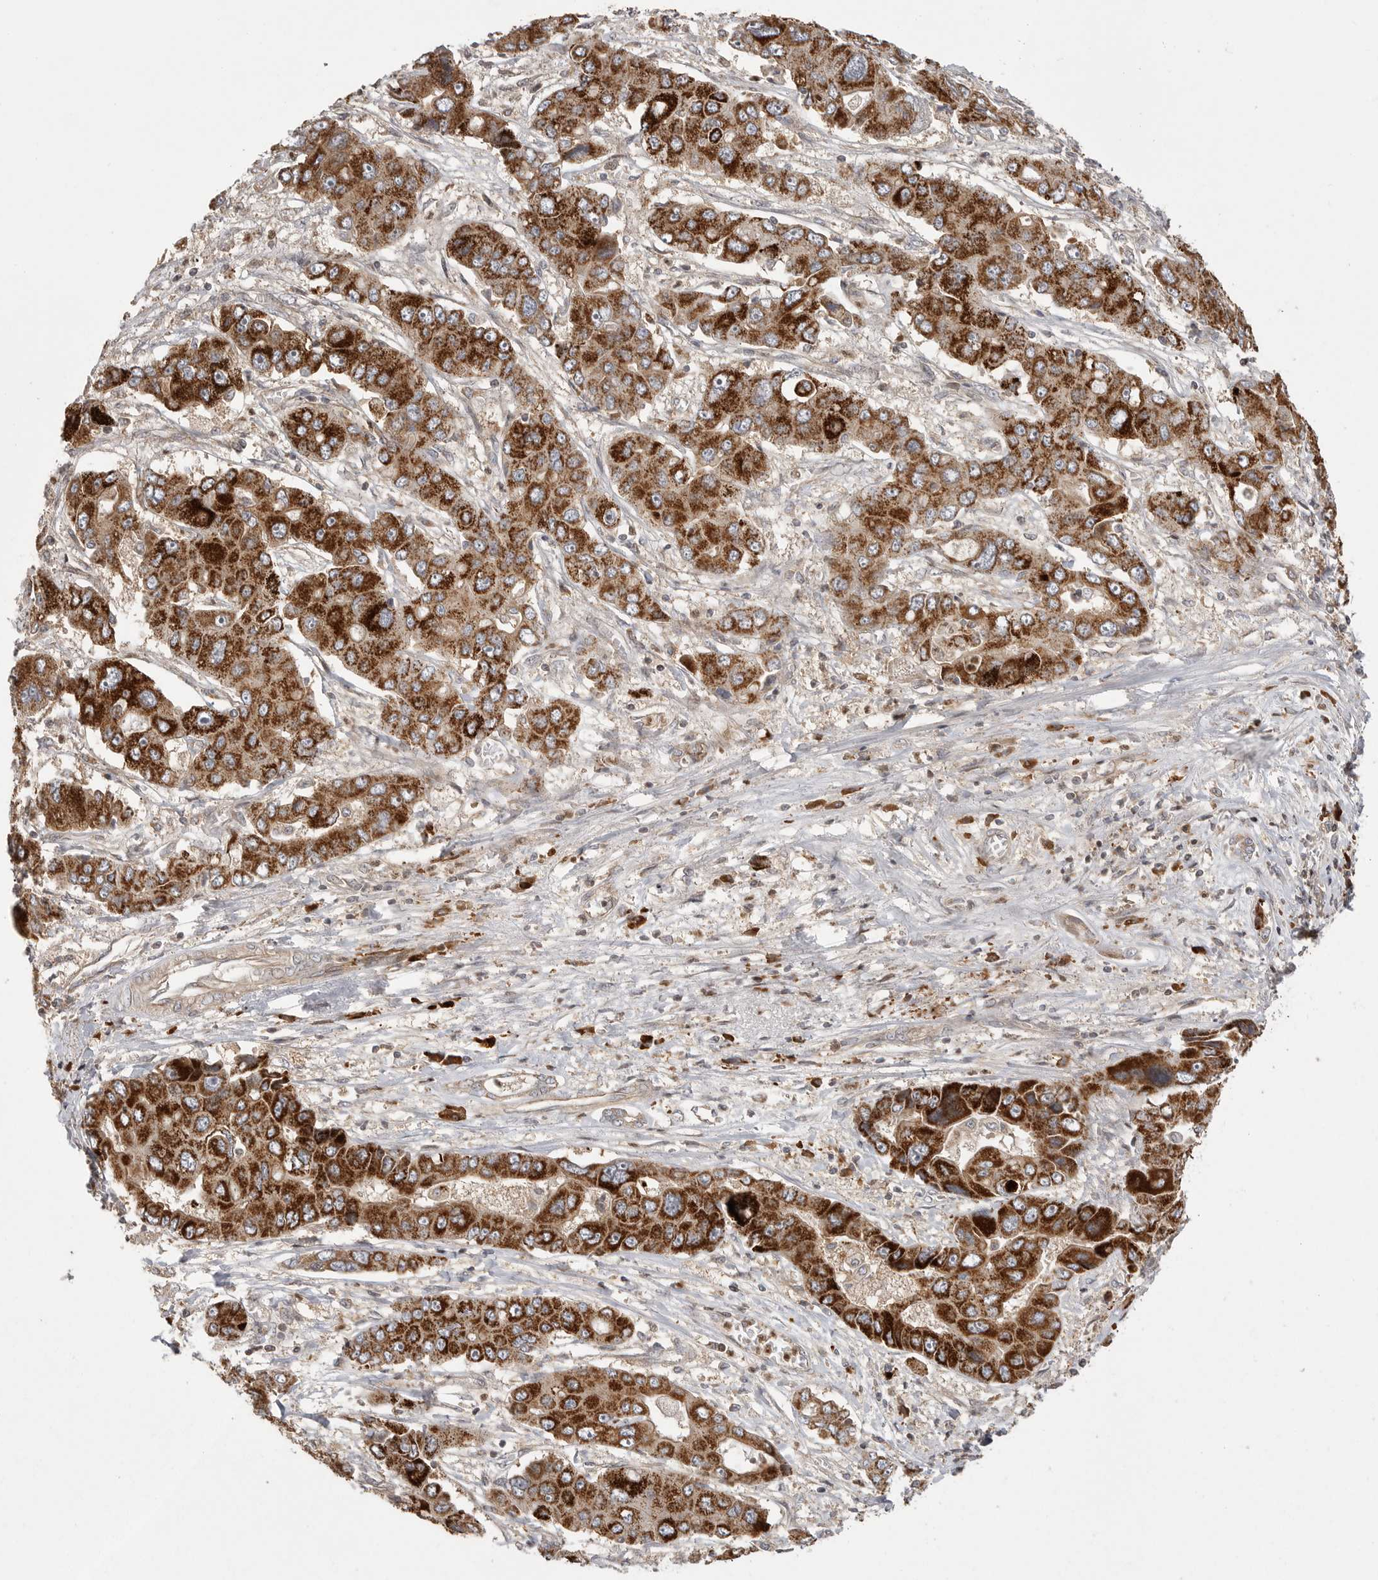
{"staining": {"intensity": "strong", "quantity": ">75%", "location": "cytoplasmic/membranous"}, "tissue": "liver cancer", "cell_type": "Tumor cells", "image_type": "cancer", "snomed": [{"axis": "morphology", "description": "Cholangiocarcinoma"}, {"axis": "topography", "description": "Liver"}], "caption": "Immunohistochemistry histopathology image of human liver cancer stained for a protein (brown), which shows high levels of strong cytoplasmic/membranous staining in approximately >75% of tumor cells.", "gene": "OXR1", "patient": {"sex": "male", "age": 67}}